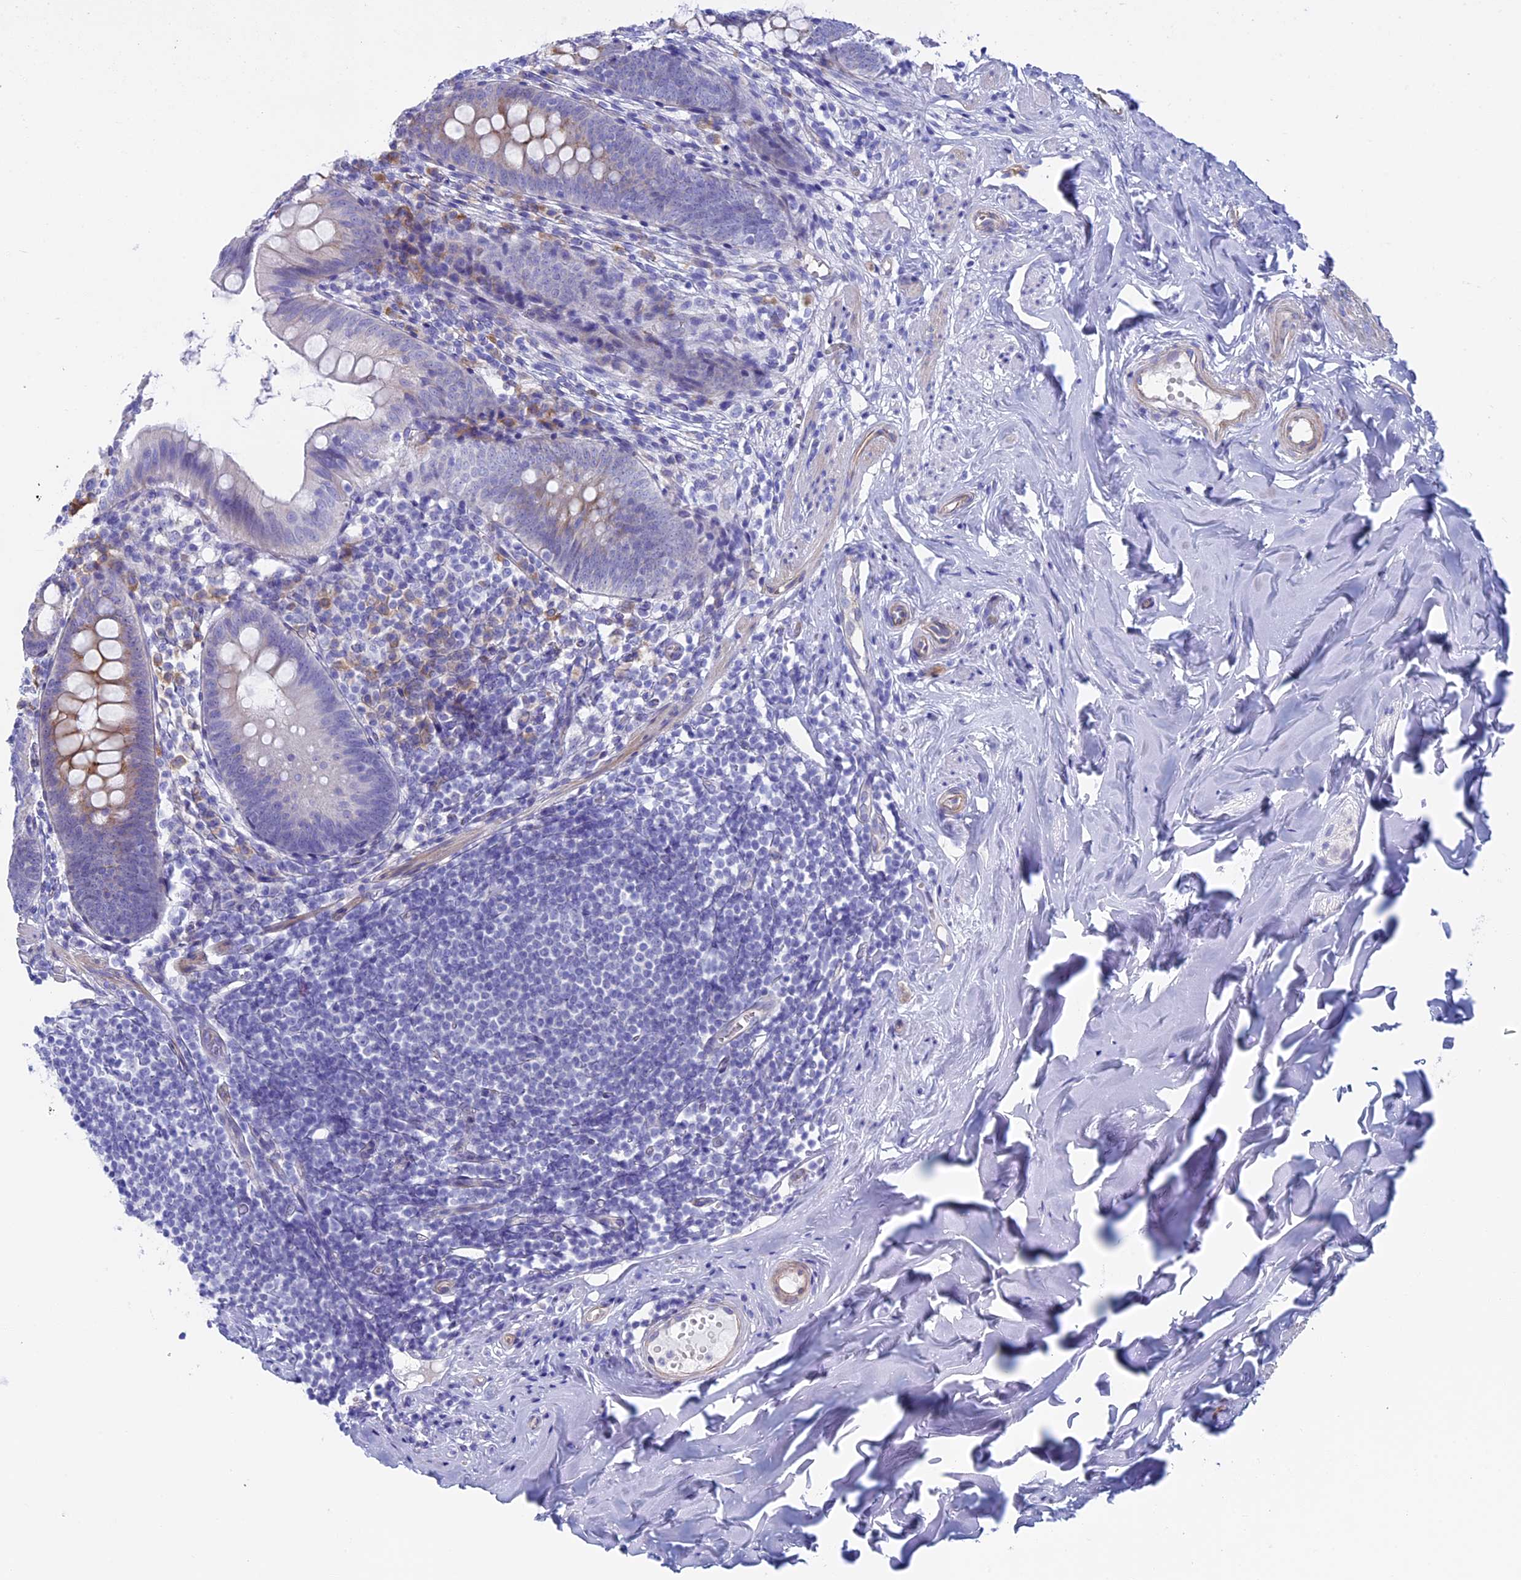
{"staining": {"intensity": "weak", "quantity": "<25%", "location": "cytoplasmic/membranous"}, "tissue": "appendix", "cell_type": "Glandular cells", "image_type": "normal", "snomed": [{"axis": "morphology", "description": "Normal tissue, NOS"}, {"axis": "topography", "description": "Appendix"}], "caption": "The histopathology image displays no significant positivity in glandular cells of appendix.", "gene": "MAGEB6", "patient": {"sex": "female", "age": 51}}